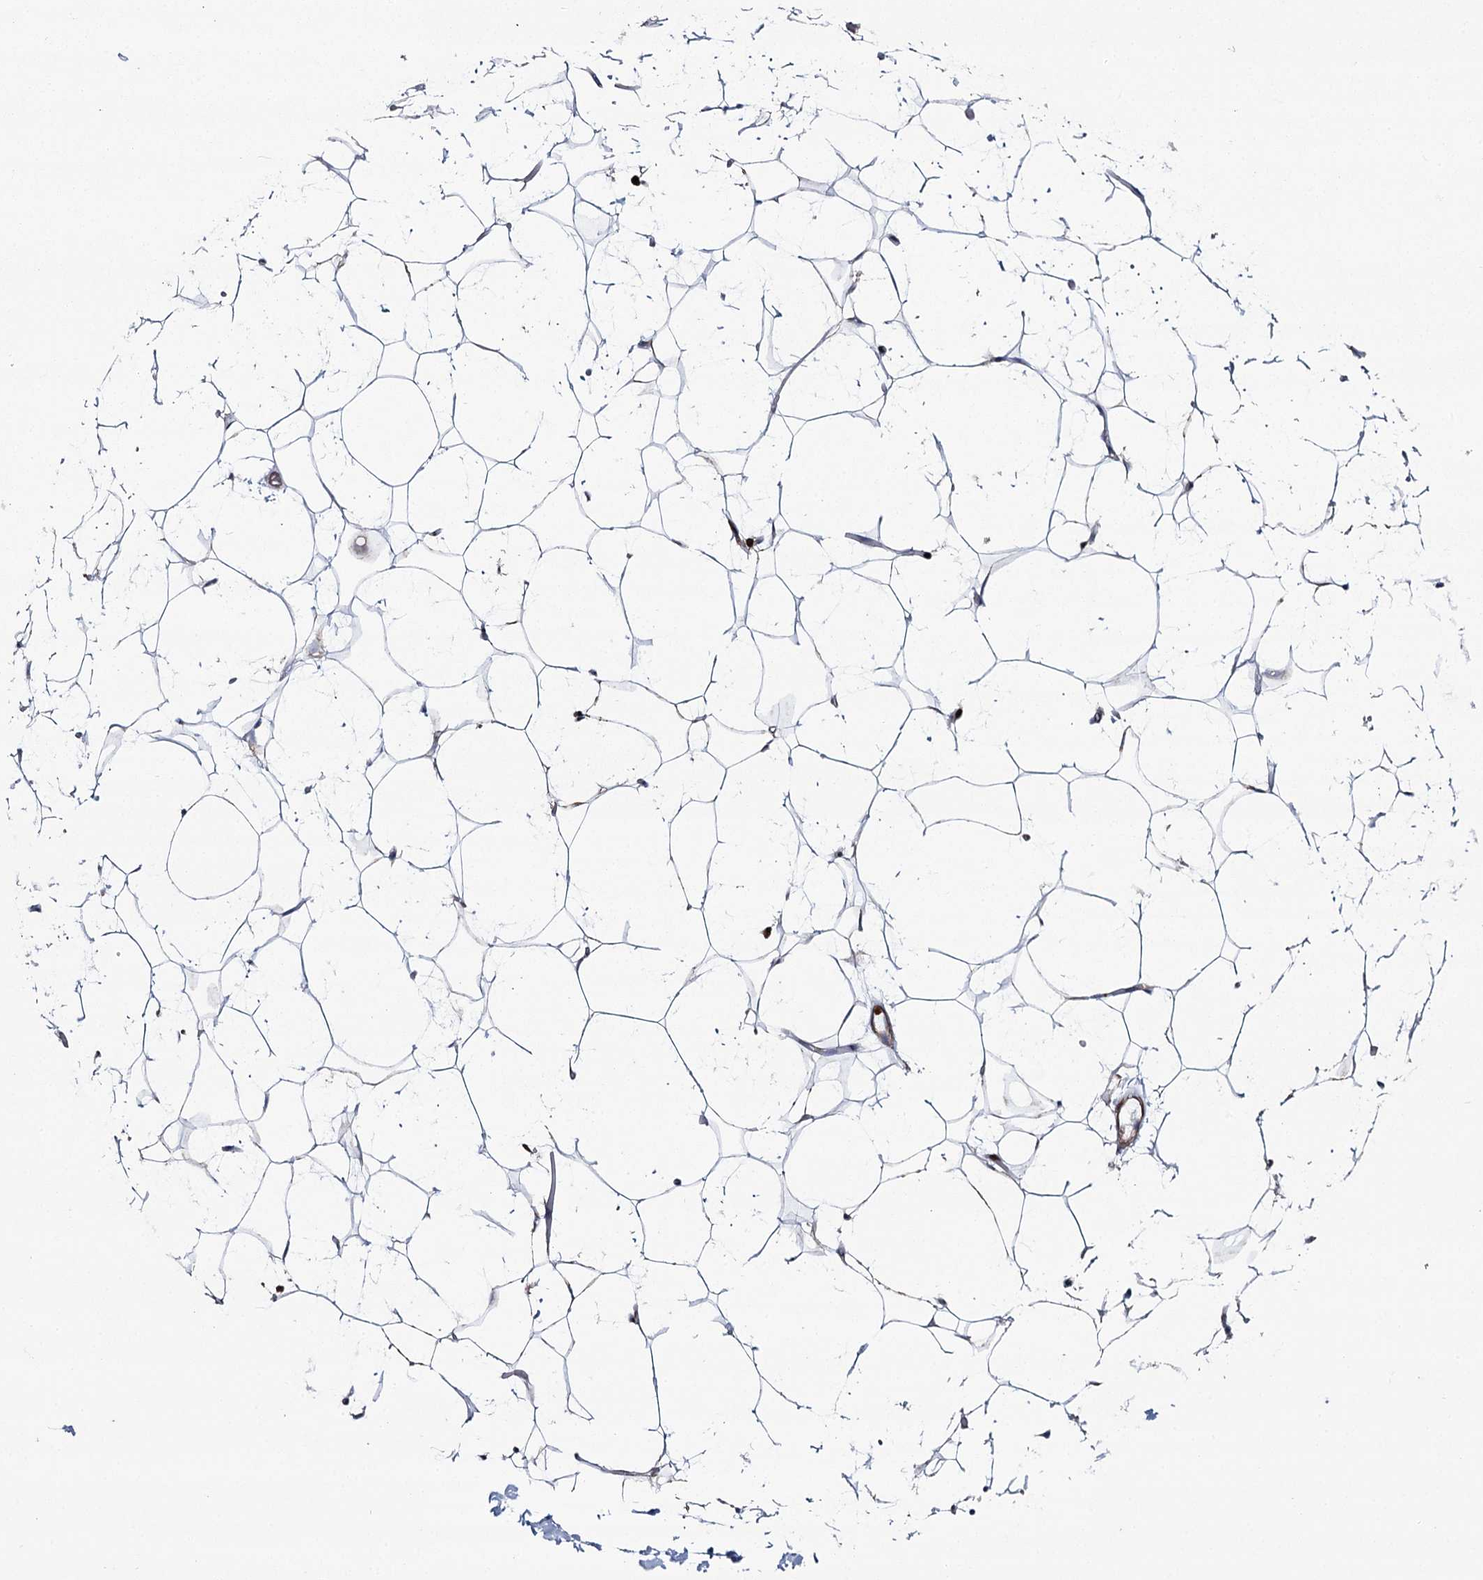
{"staining": {"intensity": "negative", "quantity": "none", "location": "none"}, "tissue": "adipose tissue", "cell_type": "Adipocytes", "image_type": "normal", "snomed": [{"axis": "morphology", "description": "Normal tissue, NOS"}, {"axis": "topography", "description": "Breast"}], "caption": "Unremarkable adipose tissue was stained to show a protein in brown. There is no significant staining in adipocytes. The staining was performed using DAB (3,3'-diaminobenzidine) to visualize the protein expression in brown, while the nuclei were stained in blue with hematoxylin (Magnification: 20x).", "gene": "PDHX", "patient": {"sex": "female", "age": 26}}